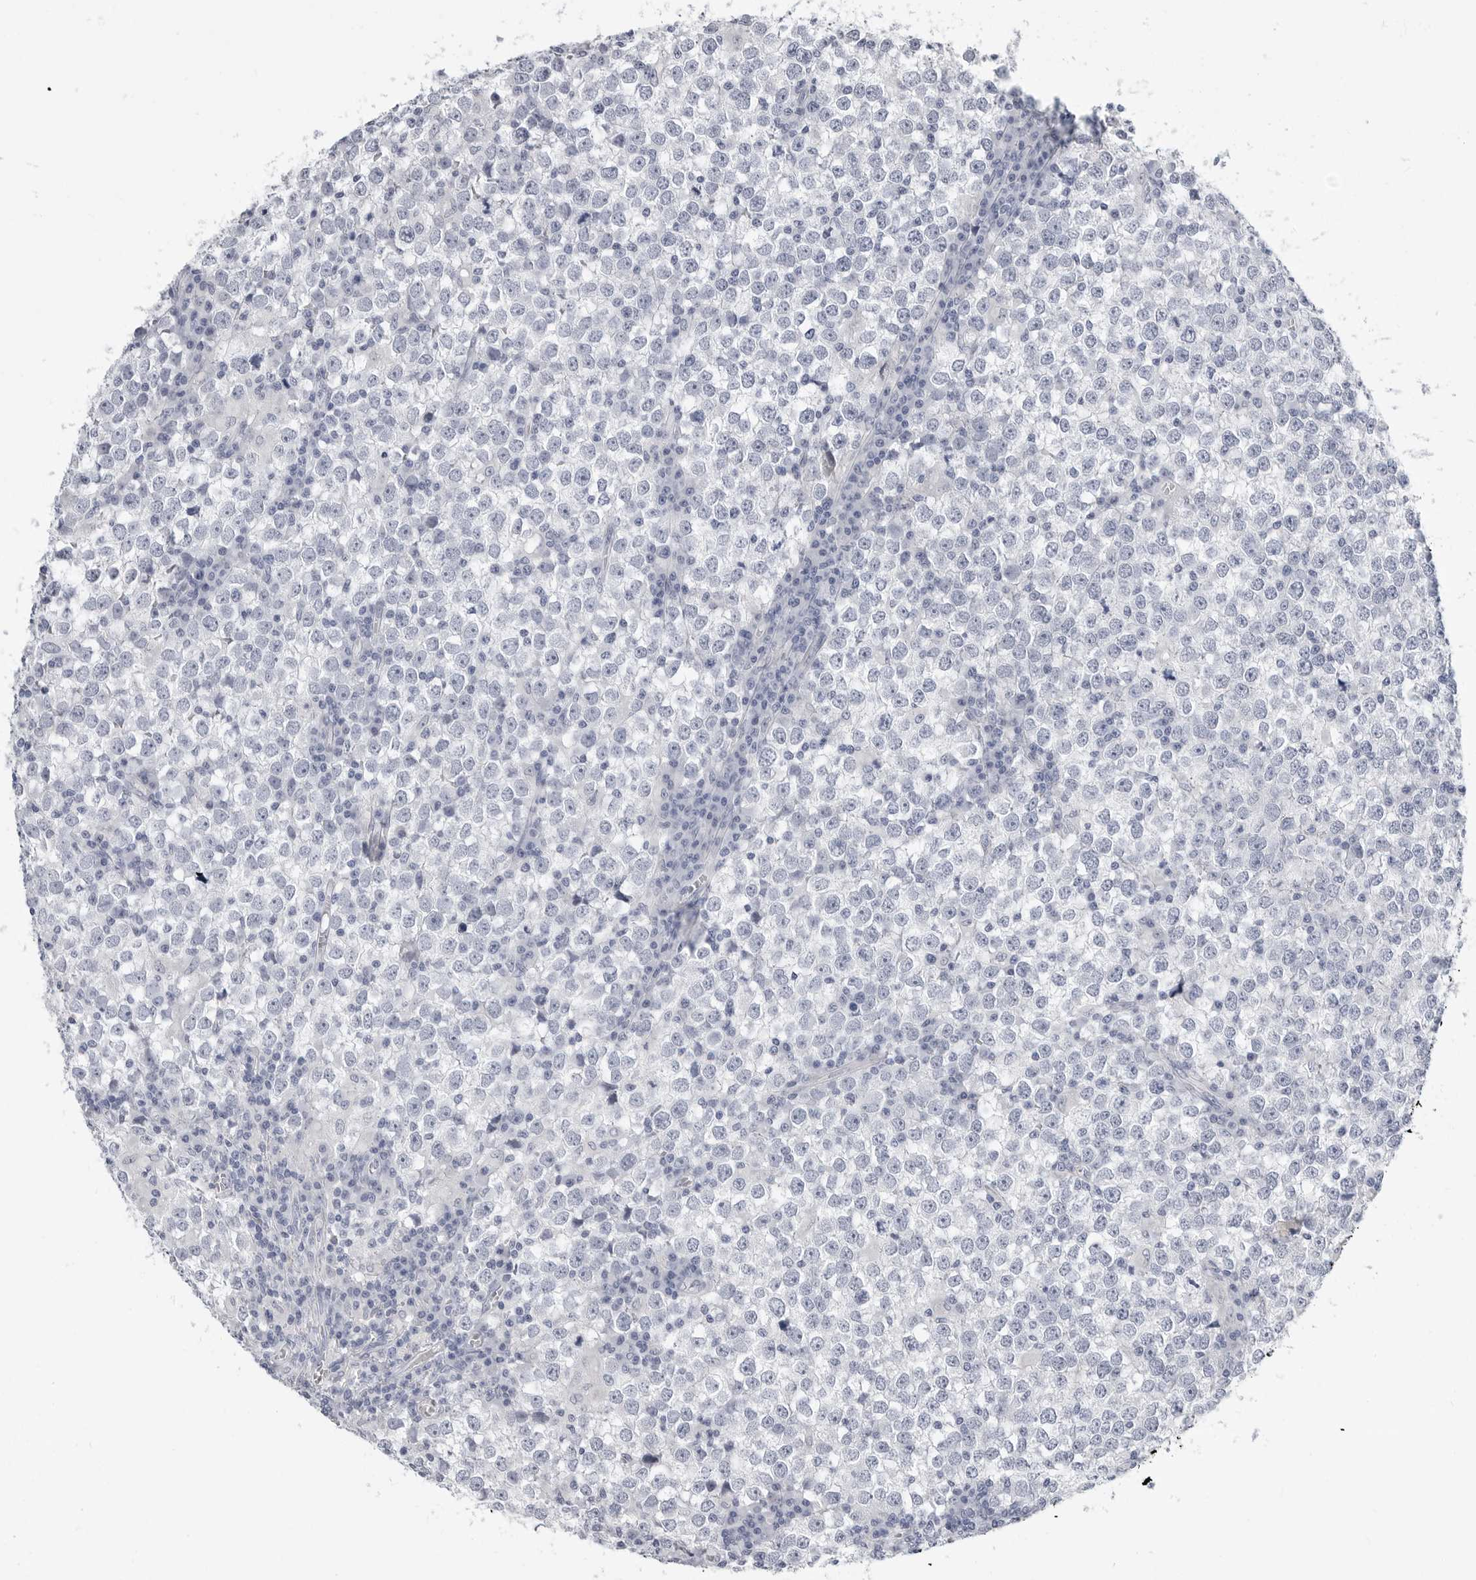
{"staining": {"intensity": "negative", "quantity": "none", "location": "none"}, "tissue": "testis cancer", "cell_type": "Tumor cells", "image_type": "cancer", "snomed": [{"axis": "morphology", "description": "Seminoma, NOS"}, {"axis": "topography", "description": "Testis"}], "caption": "The micrograph displays no significant positivity in tumor cells of seminoma (testis).", "gene": "PLN", "patient": {"sex": "male", "age": 65}}